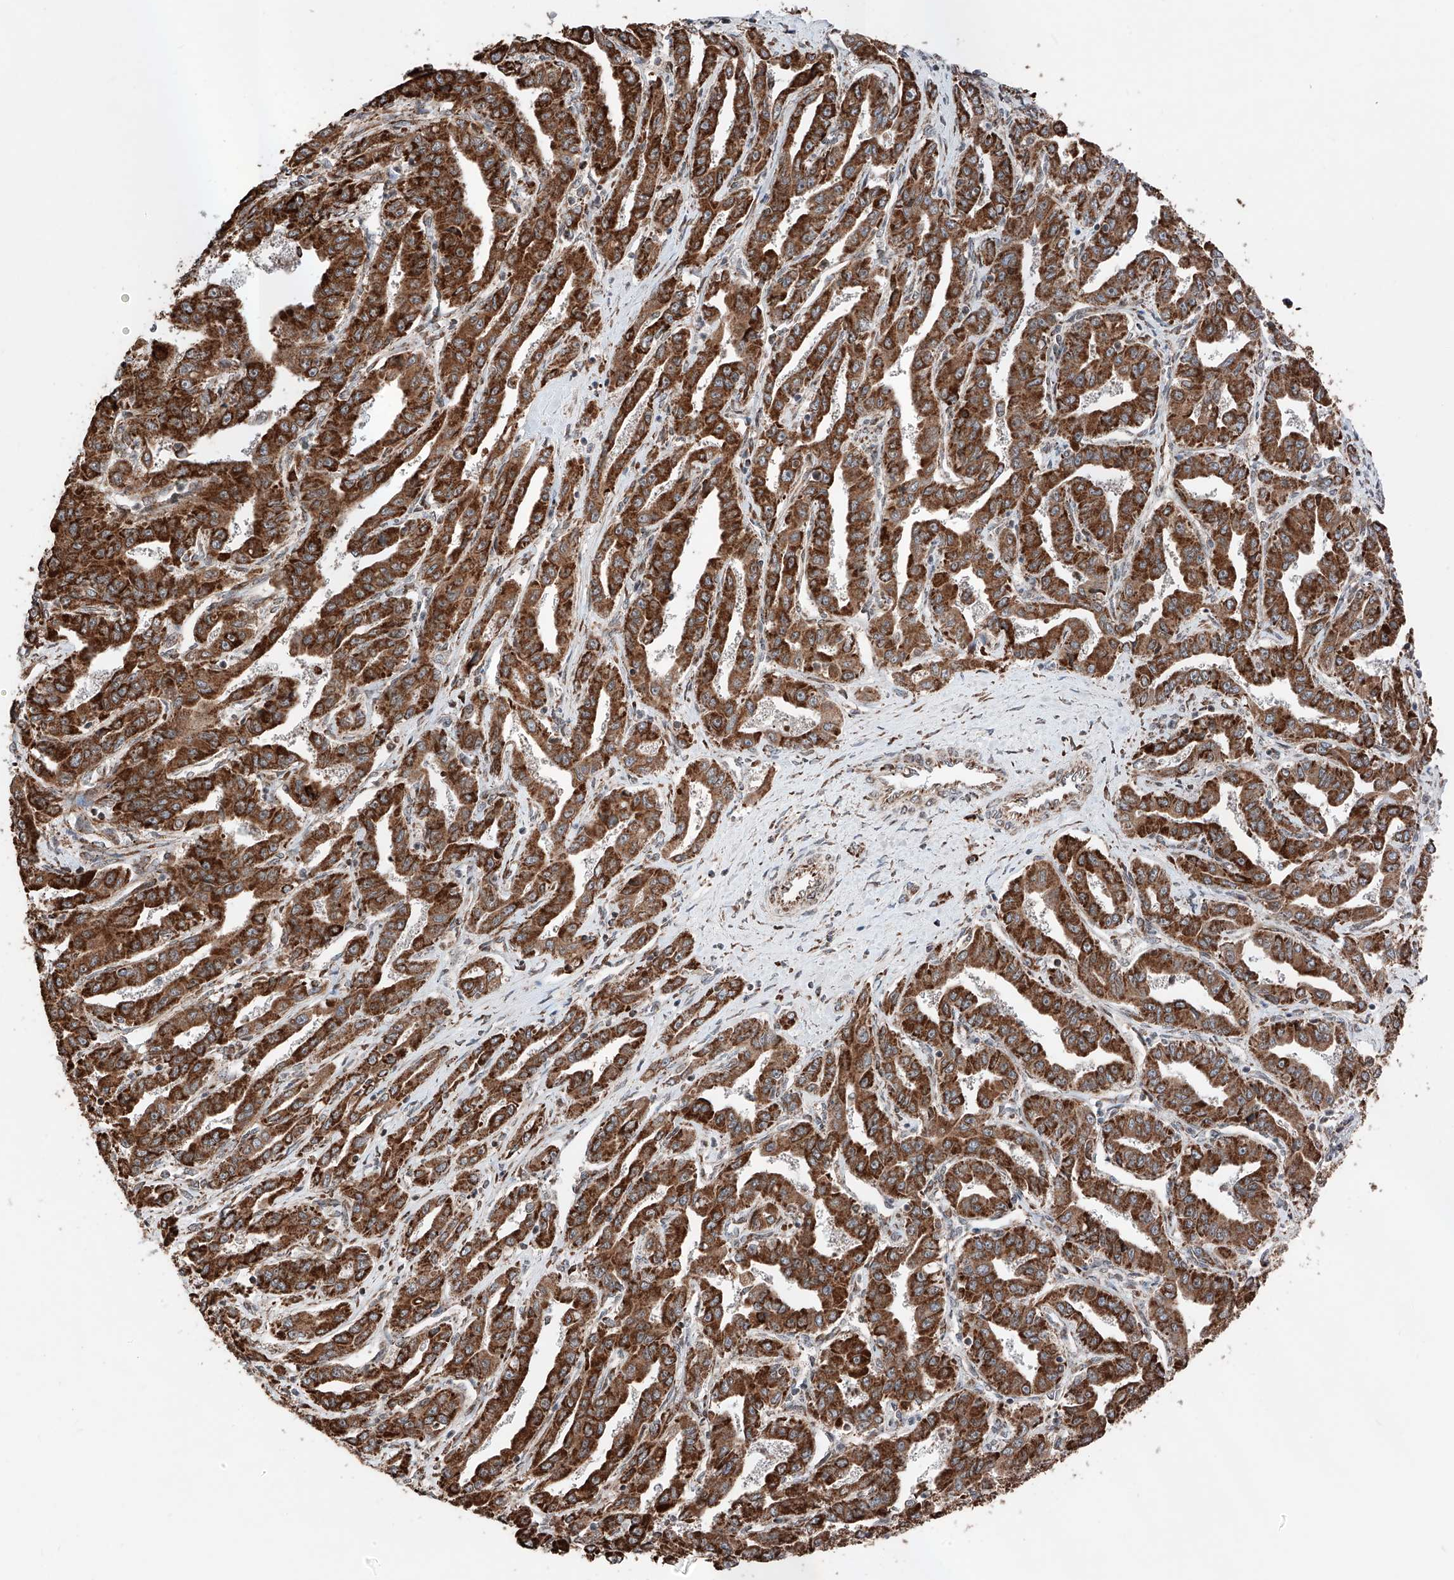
{"staining": {"intensity": "strong", "quantity": ">75%", "location": "cytoplasmic/membranous"}, "tissue": "liver cancer", "cell_type": "Tumor cells", "image_type": "cancer", "snomed": [{"axis": "morphology", "description": "Cholangiocarcinoma"}, {"axis": "topography", "description": "Liver"}], "caption": "Tumor cells exhibit high levels of strong cytoplasmic/membranous positivity in about >75% of cells in human liver cholangiocarcinoma.", "gene": "ZSCAN29", "patient": {"sex": "male", "age": 59}}